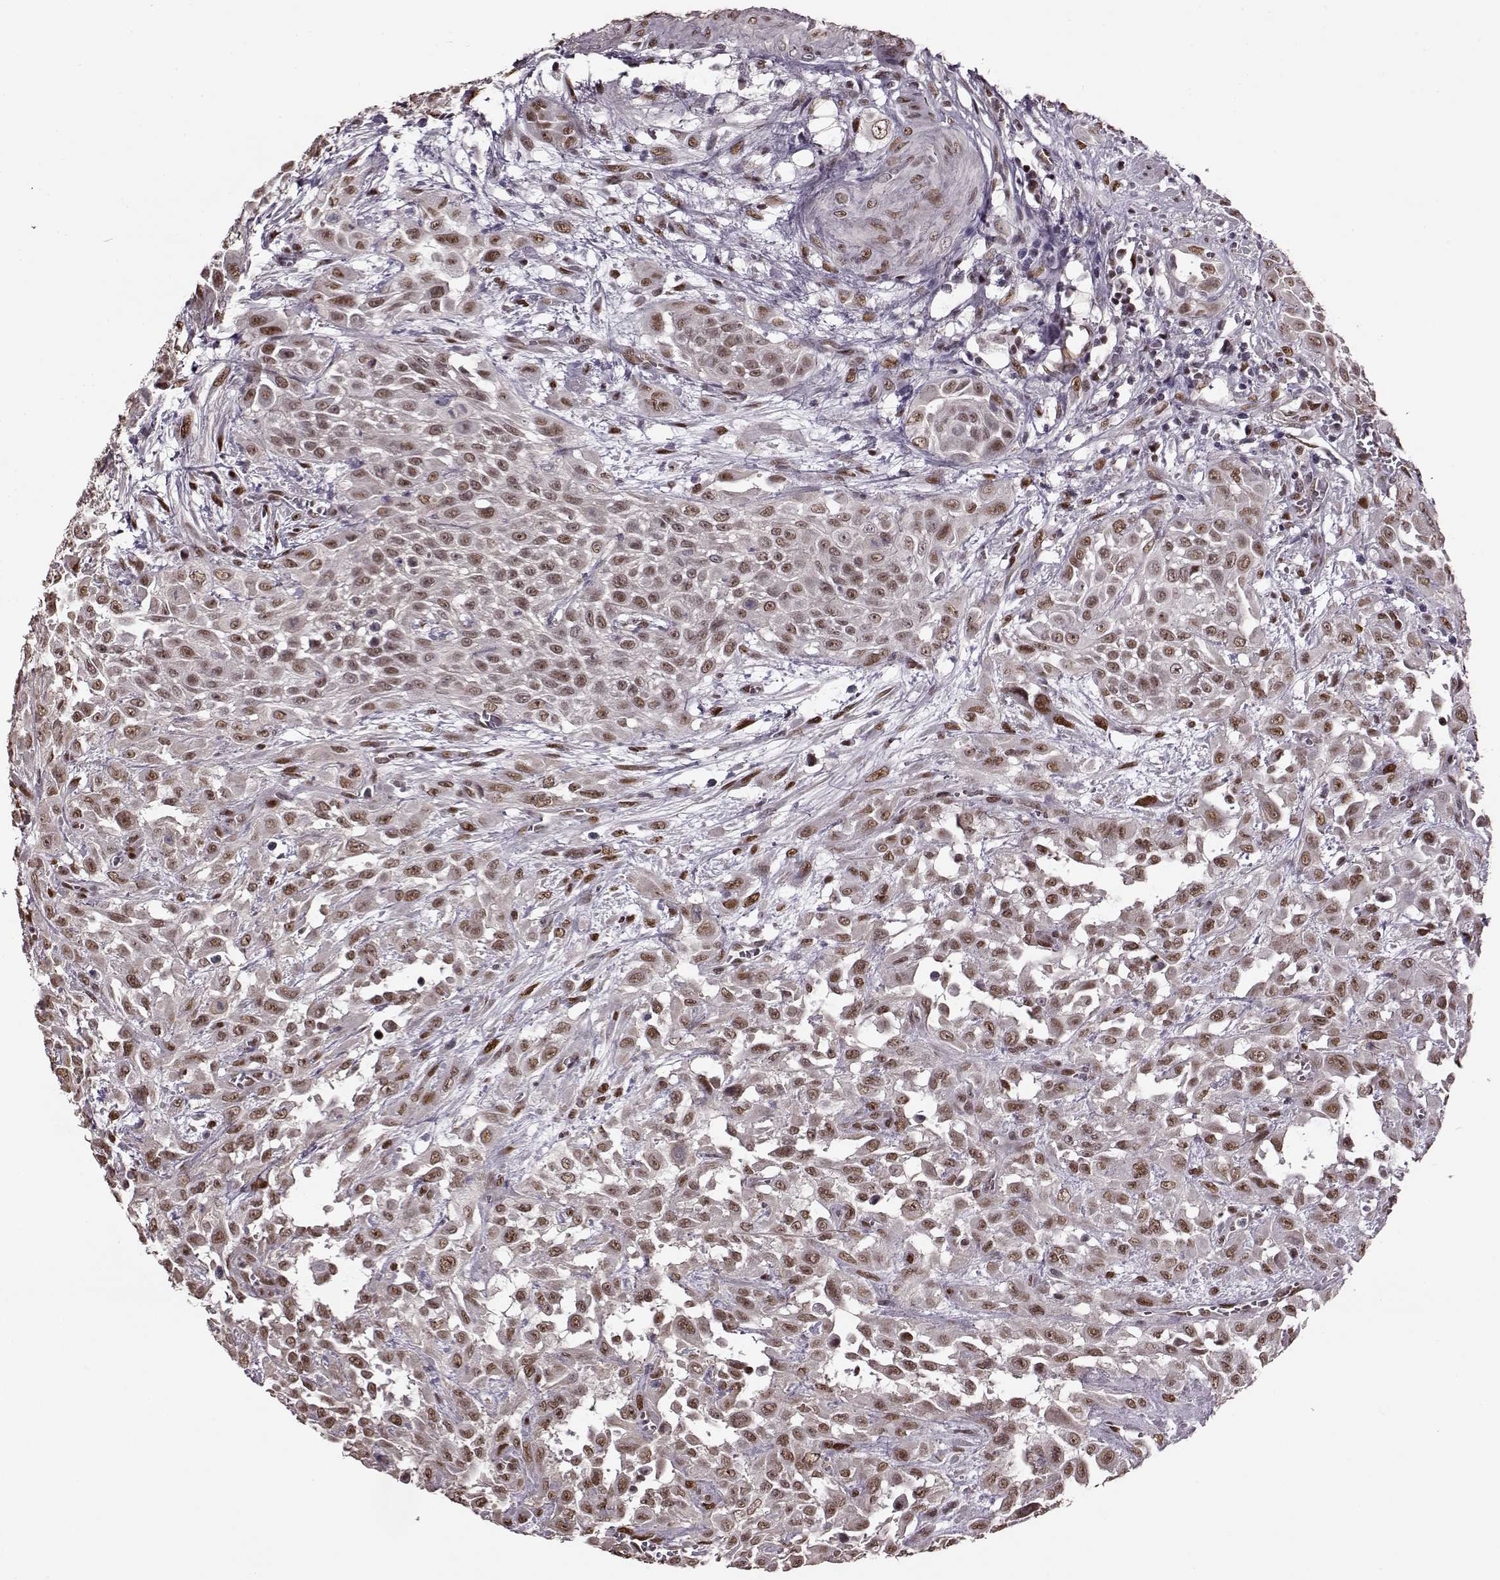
{"staining": {"intensity": "moderate", "quantity": ">75%", "location": "nuclear"}, "tissue": "urothelial cancer", "cell_type": "Tumor cells", "image_type": "cancer", "snomed": [{"axis": "morphology", "description": "Urothelial carcinoma, High grade"}, {"axis": "topography", "description": "Urinary bladder"}], "caption": "The photomicrograph exhibits a brown stain indicating the presence of a protein in the nuclear of tumor cells in urothelial carcinoma (high-grade).", "gene": "FTO", "patient": {"sex": "male", "age": 57}}